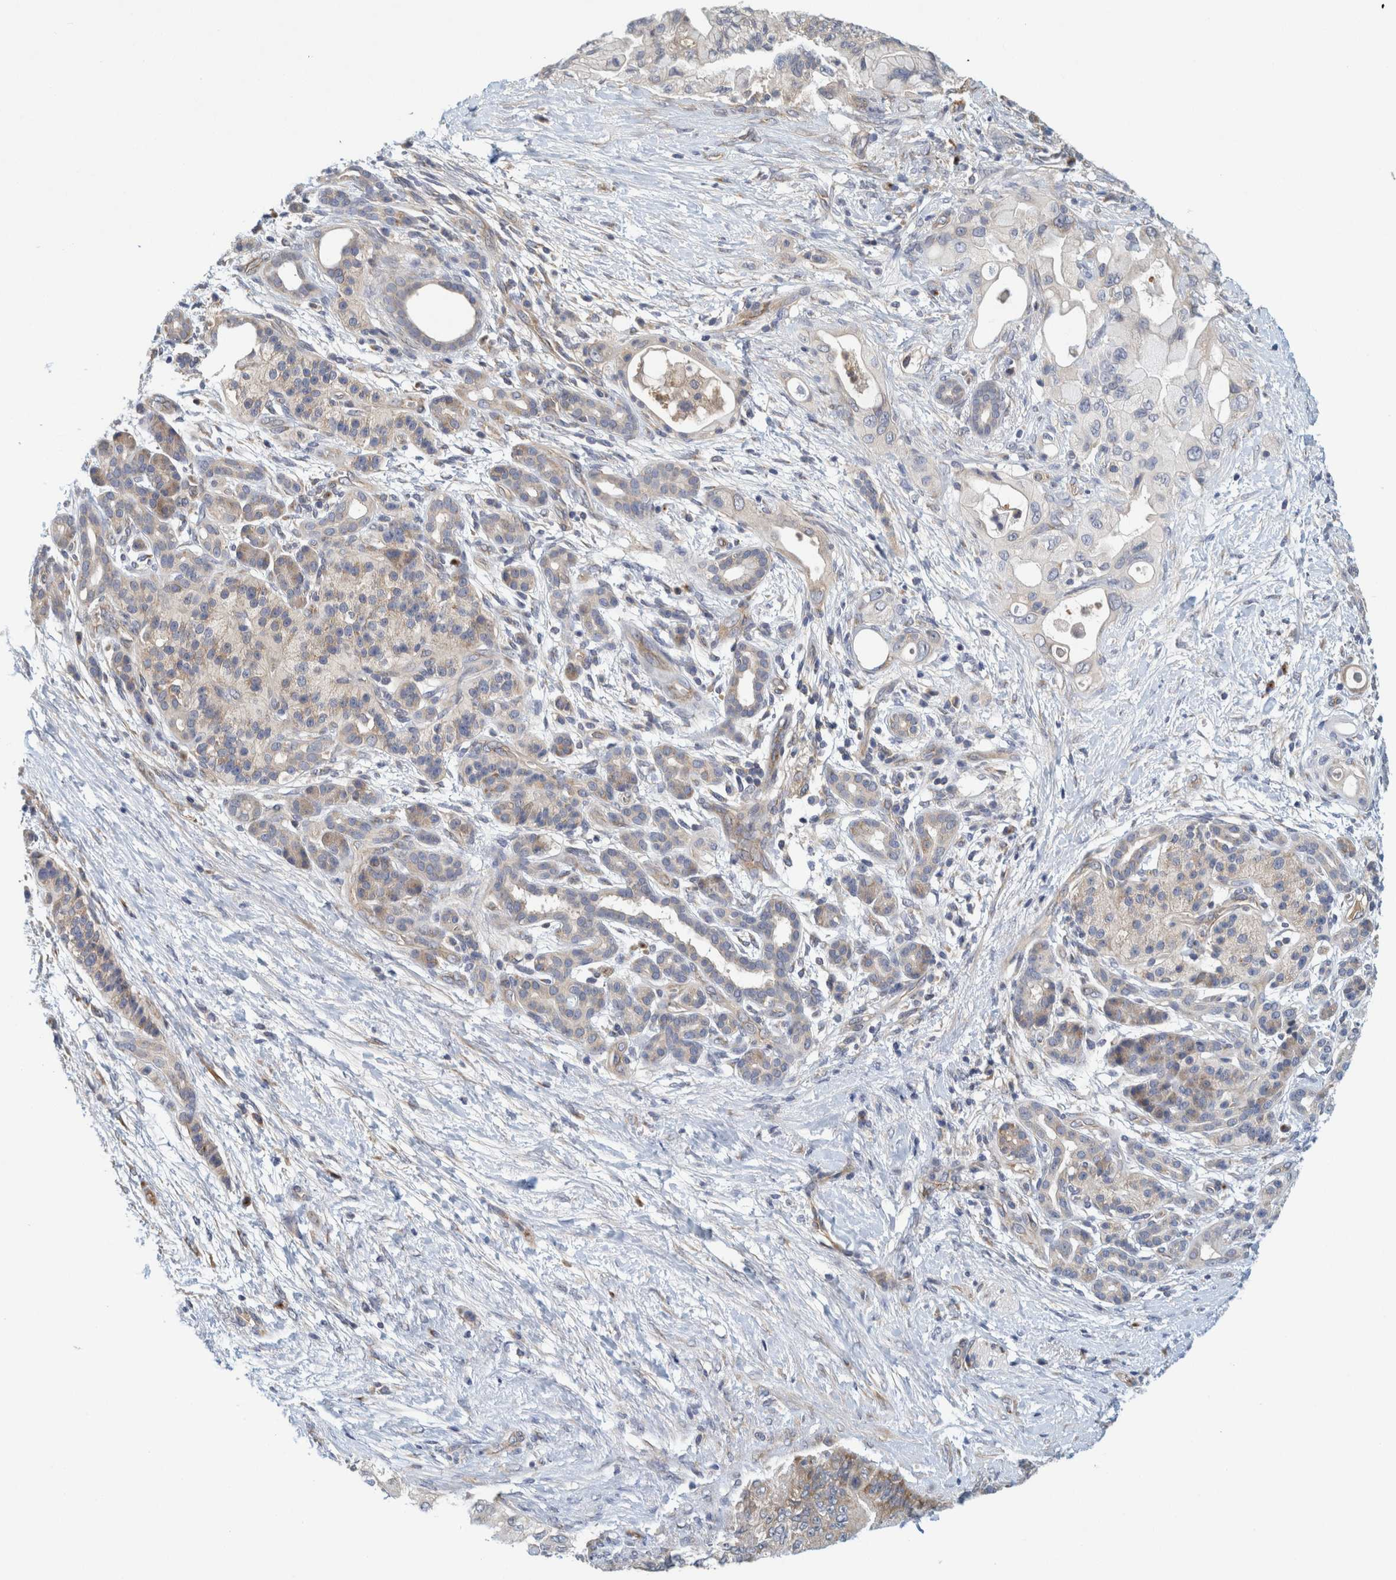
{"staining": {"intensity": "negative", "quantity": "none", "location": "none"}, "tissue": "pancreatic cancer", "cell_type": "Tumor cells", "image_type": "cancer", "snomed": [{"axis": "morphology", "description": "Adenocarcinoma, NOS"}, {"axis": "topography", "description": "Pancreas"}], "caption": "Immunohistochemistry (IHC) photomicrograph of neoplastic tissue: human pancreatic cancer (adenocarcinoma) stained with DAB (3,3'-diaminobenzidine) demonstrates no significant protein expression in tumor cells.", "gene": "ZNF324B", "patient": {"sex": "male", "age": 59}}